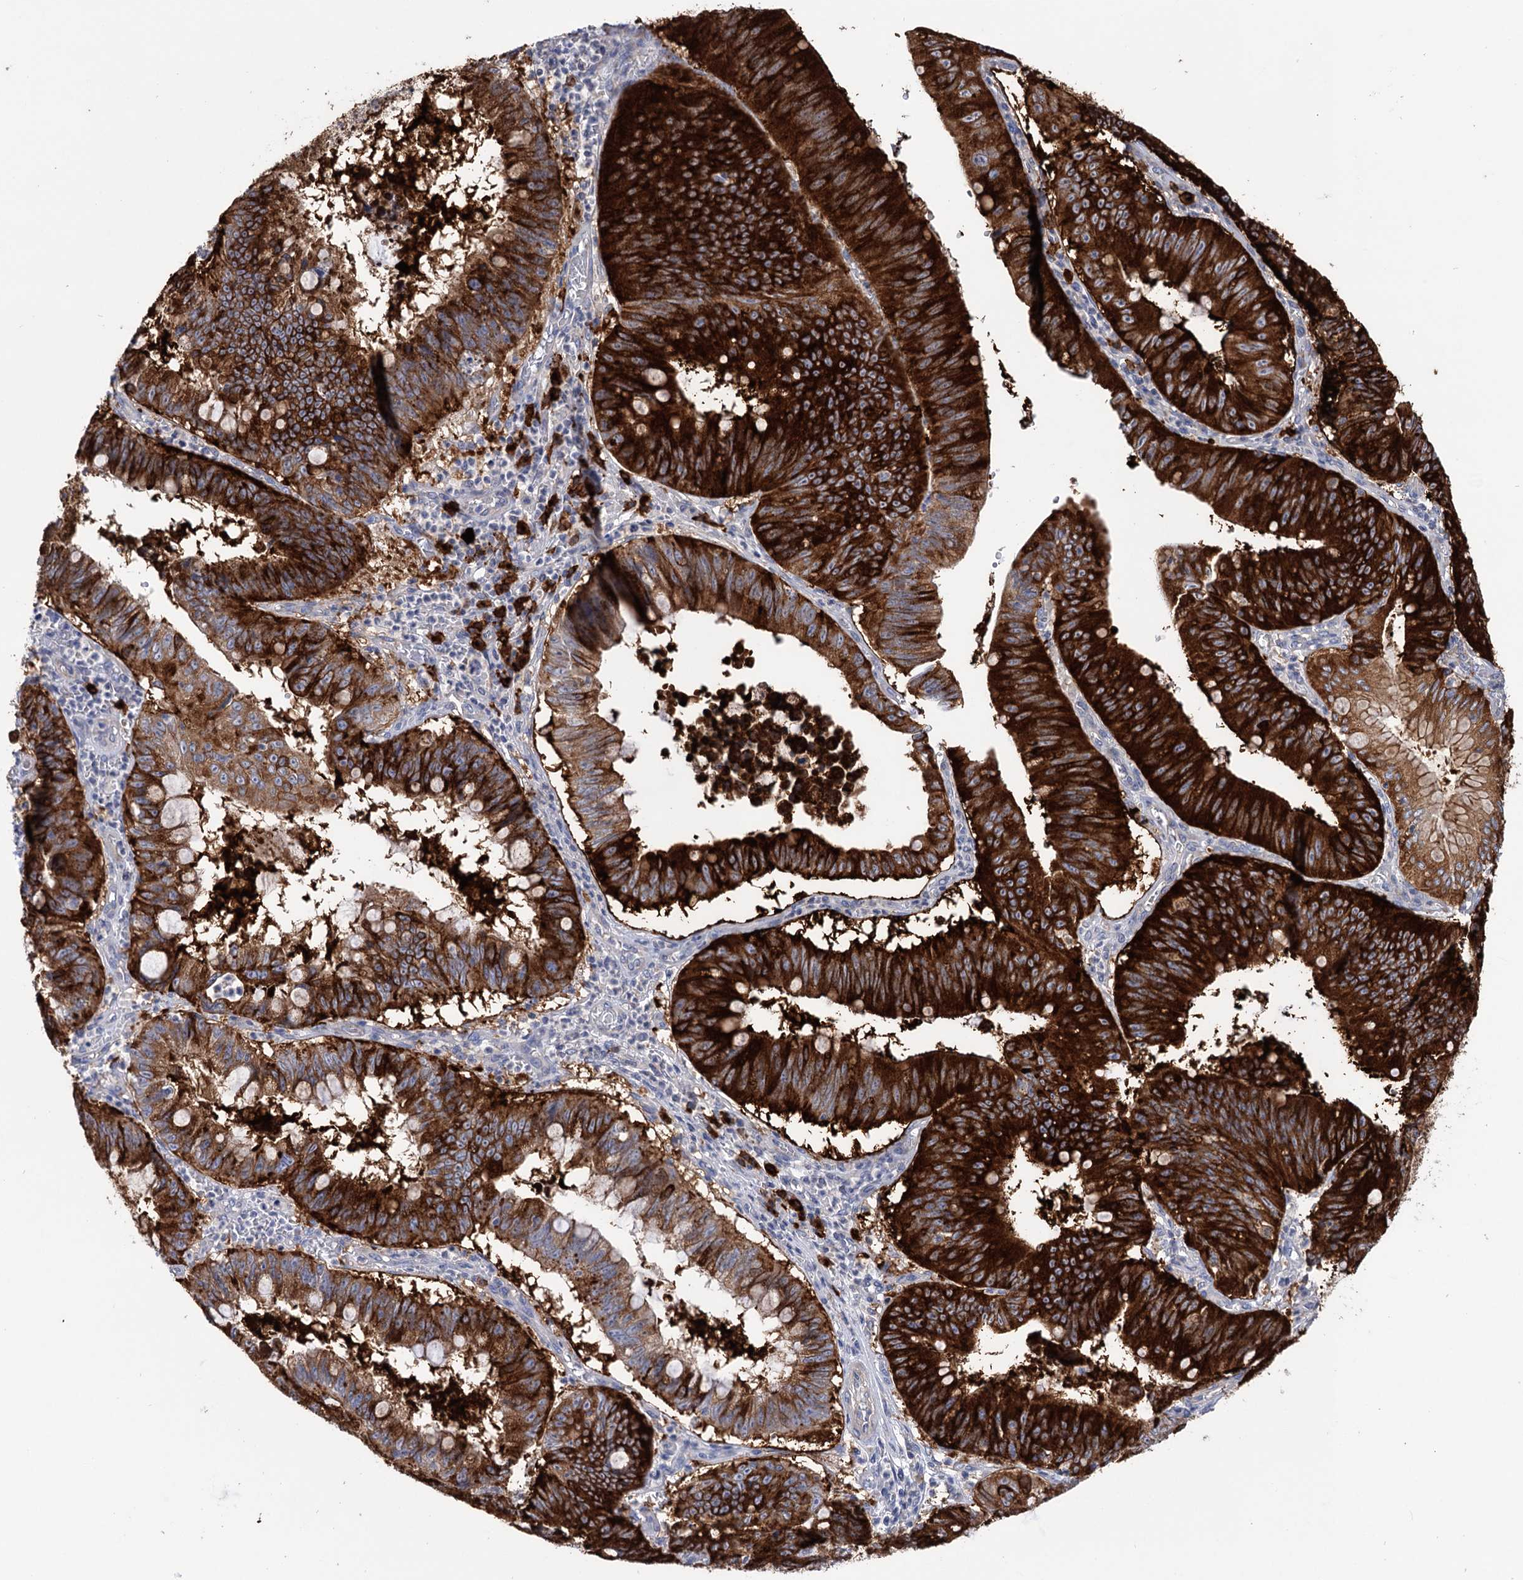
{"staining": {"intensity": "strong", "quantity": ">75%", "location": "cytoplasmic/membranous"}, "tissue": "stomach cancer", "cell_type": "Tumor cells", "image_type": "cancer", "snomed": [{"axis": "morphology", "description": "Adenocarcinoma, NOS"}, {"axis": "topography", "description": "Stomach"}], "caption": "Protein staining of adenocarcinoma (stomach) tissue reveals strong cytoplasmic/membranous staining in about >75% of tumor cells. (DAB (3,3'-diaminobenzidine) IHC, brown staining for protein, blue staining for nuclei).", "gene": "BBS4", "patient": {"sex": "male", "age": 59}}